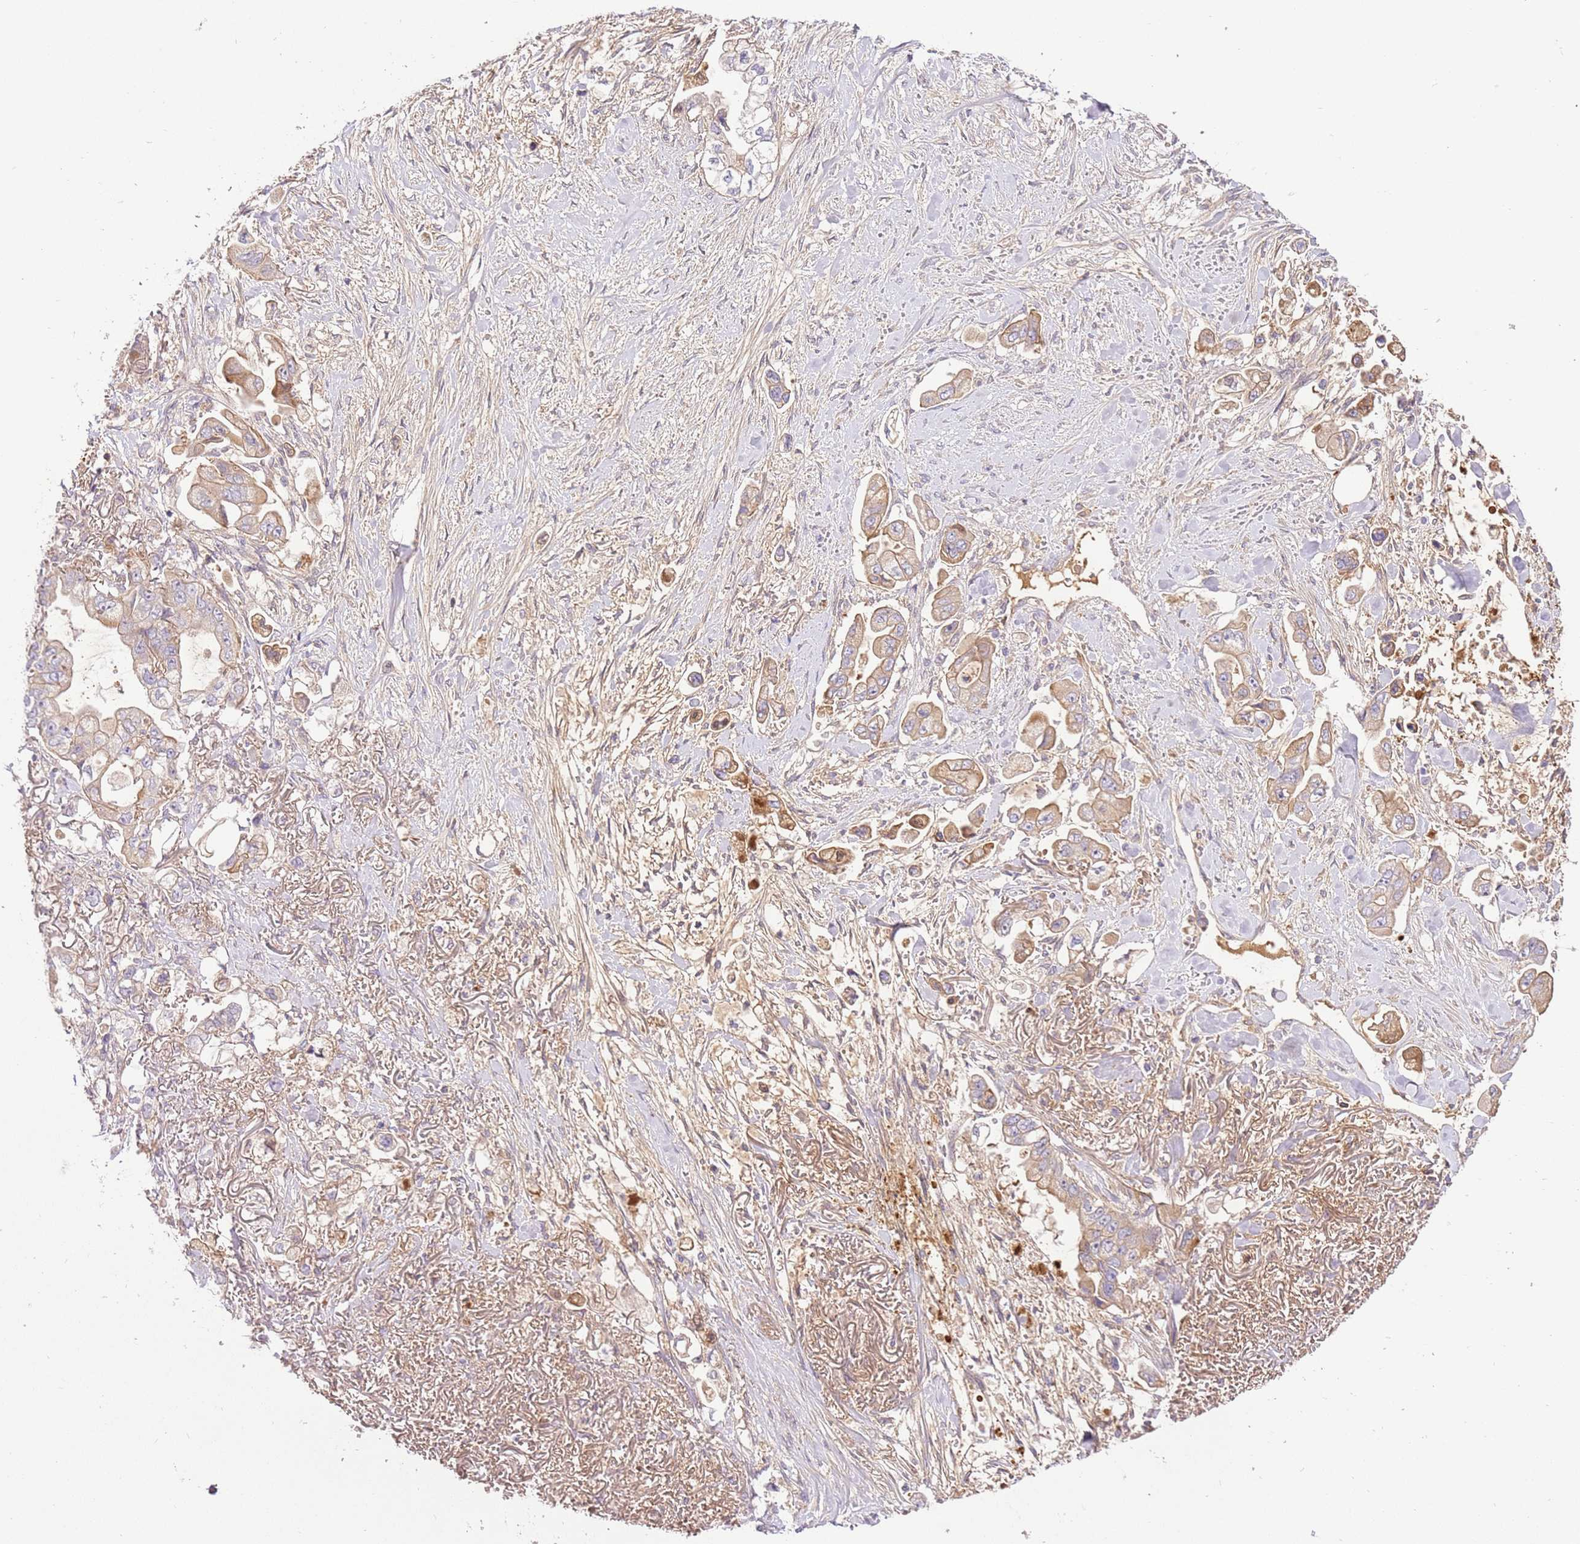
{"staining": {"intensity": "weak", "quantity": "25%-75%", "location": "cytoplasmic/membranous"}, "tissue": "stomach cancer", "cell_type": "Tumor cells", "image_type": "cancer", "snomed": [{"axis": "morphology", "description": "Adenocarcinoma, NOS"}, {"axis": "topography", "description": "Stomach"}], "caption": "The histopathology image exhibits immunohistochemical staining of stomach cancer. There is weak cytoplasmic/membranous staining is appreciated in about 25%-75% of tumor cells.", "gene": "C8G", "patient": {"sex": "male", "age": 62}}